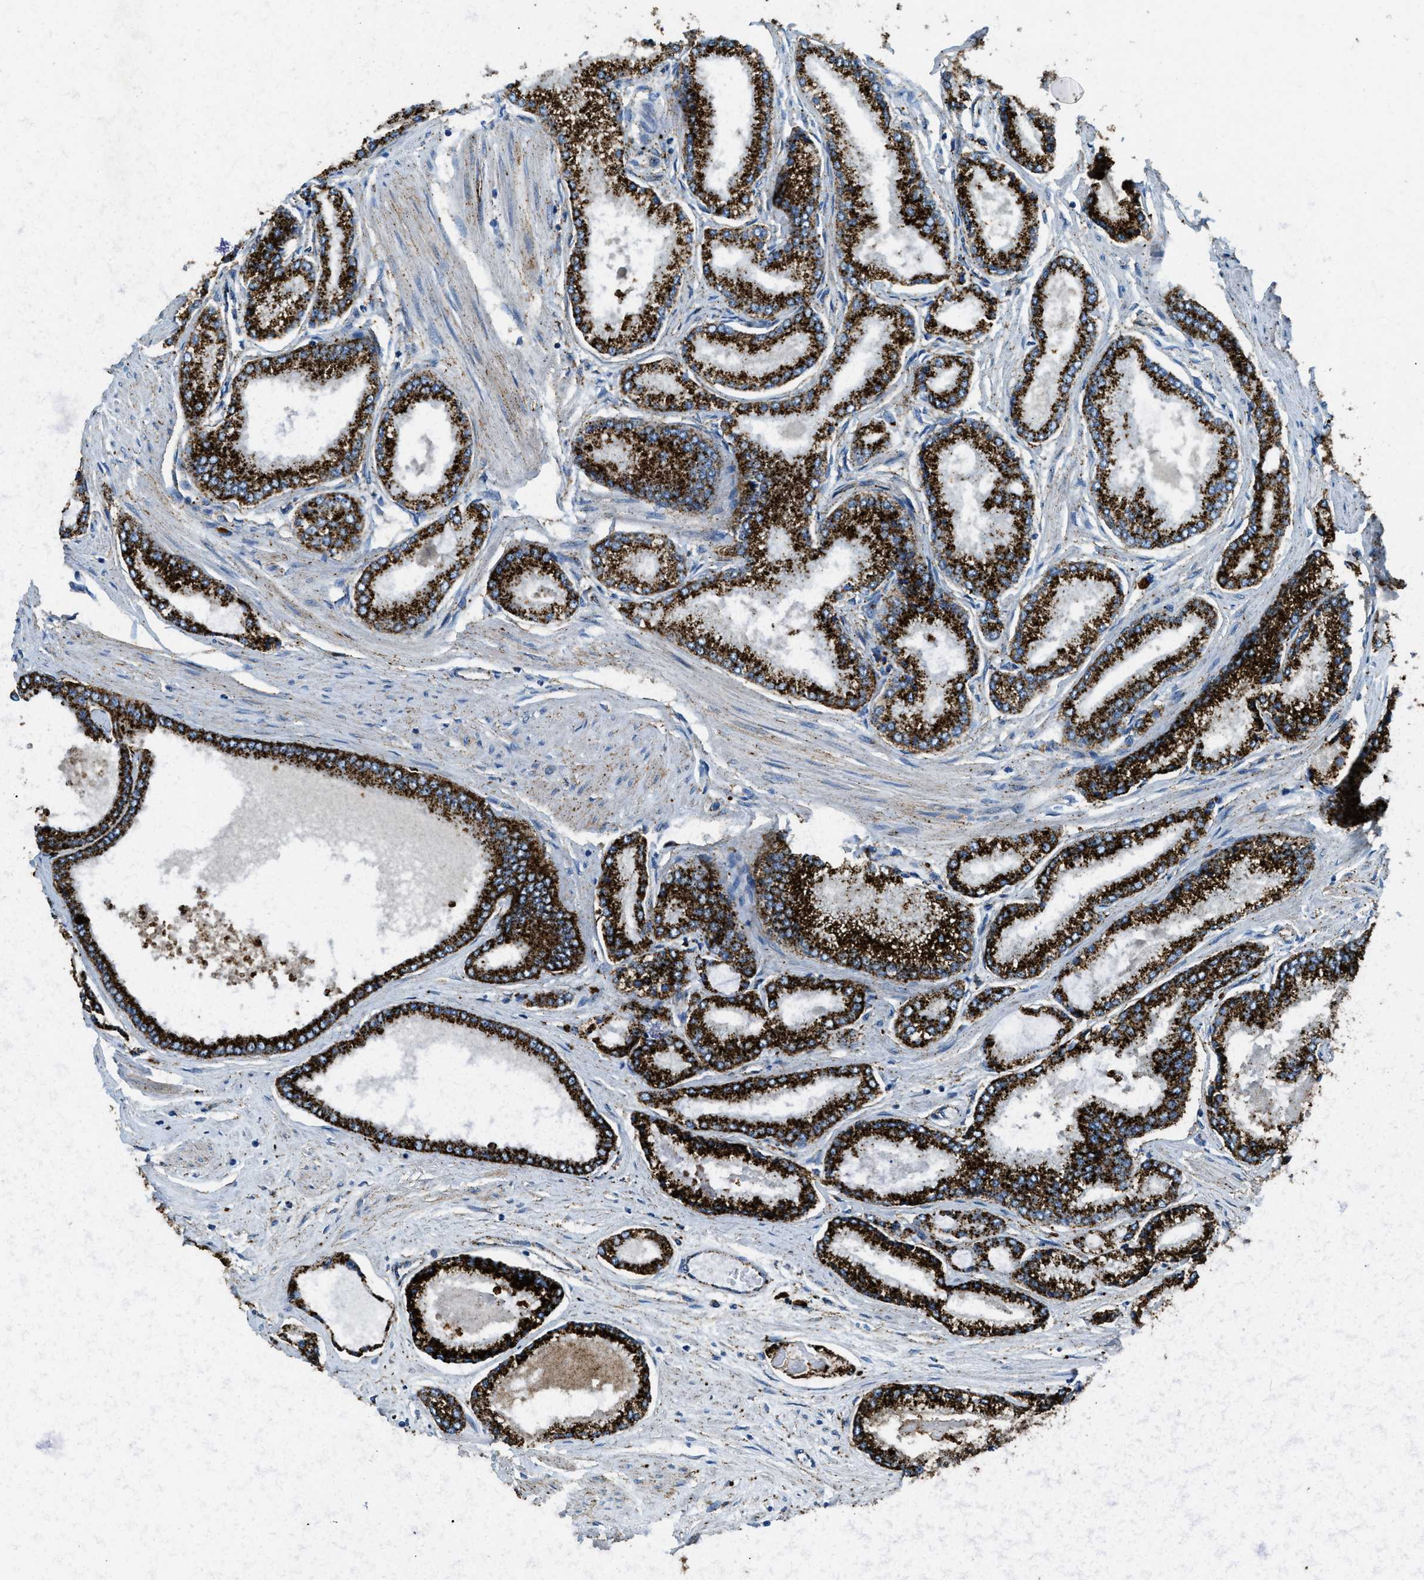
{"staining": {"intensity": "strong", "quantity": ">75%", "location": "cytoplasmic/membranous"}, "tissue": "prostate cancer", "cell_type": "Tumor cells", "image_type": "cancer", "snomed": [{"axis": "morphology", "description": "Adenocarcinoma, High grade"}, {"axis": "topography", "description": "Prostate"}], "caption": "Protein expression analysis of prostate cancer shows strong cytoplasmic/membranous positivity in about >75% of tumor cells.", "gene": "SCARB2", "patient": {"sex": "male", "age": 61}}